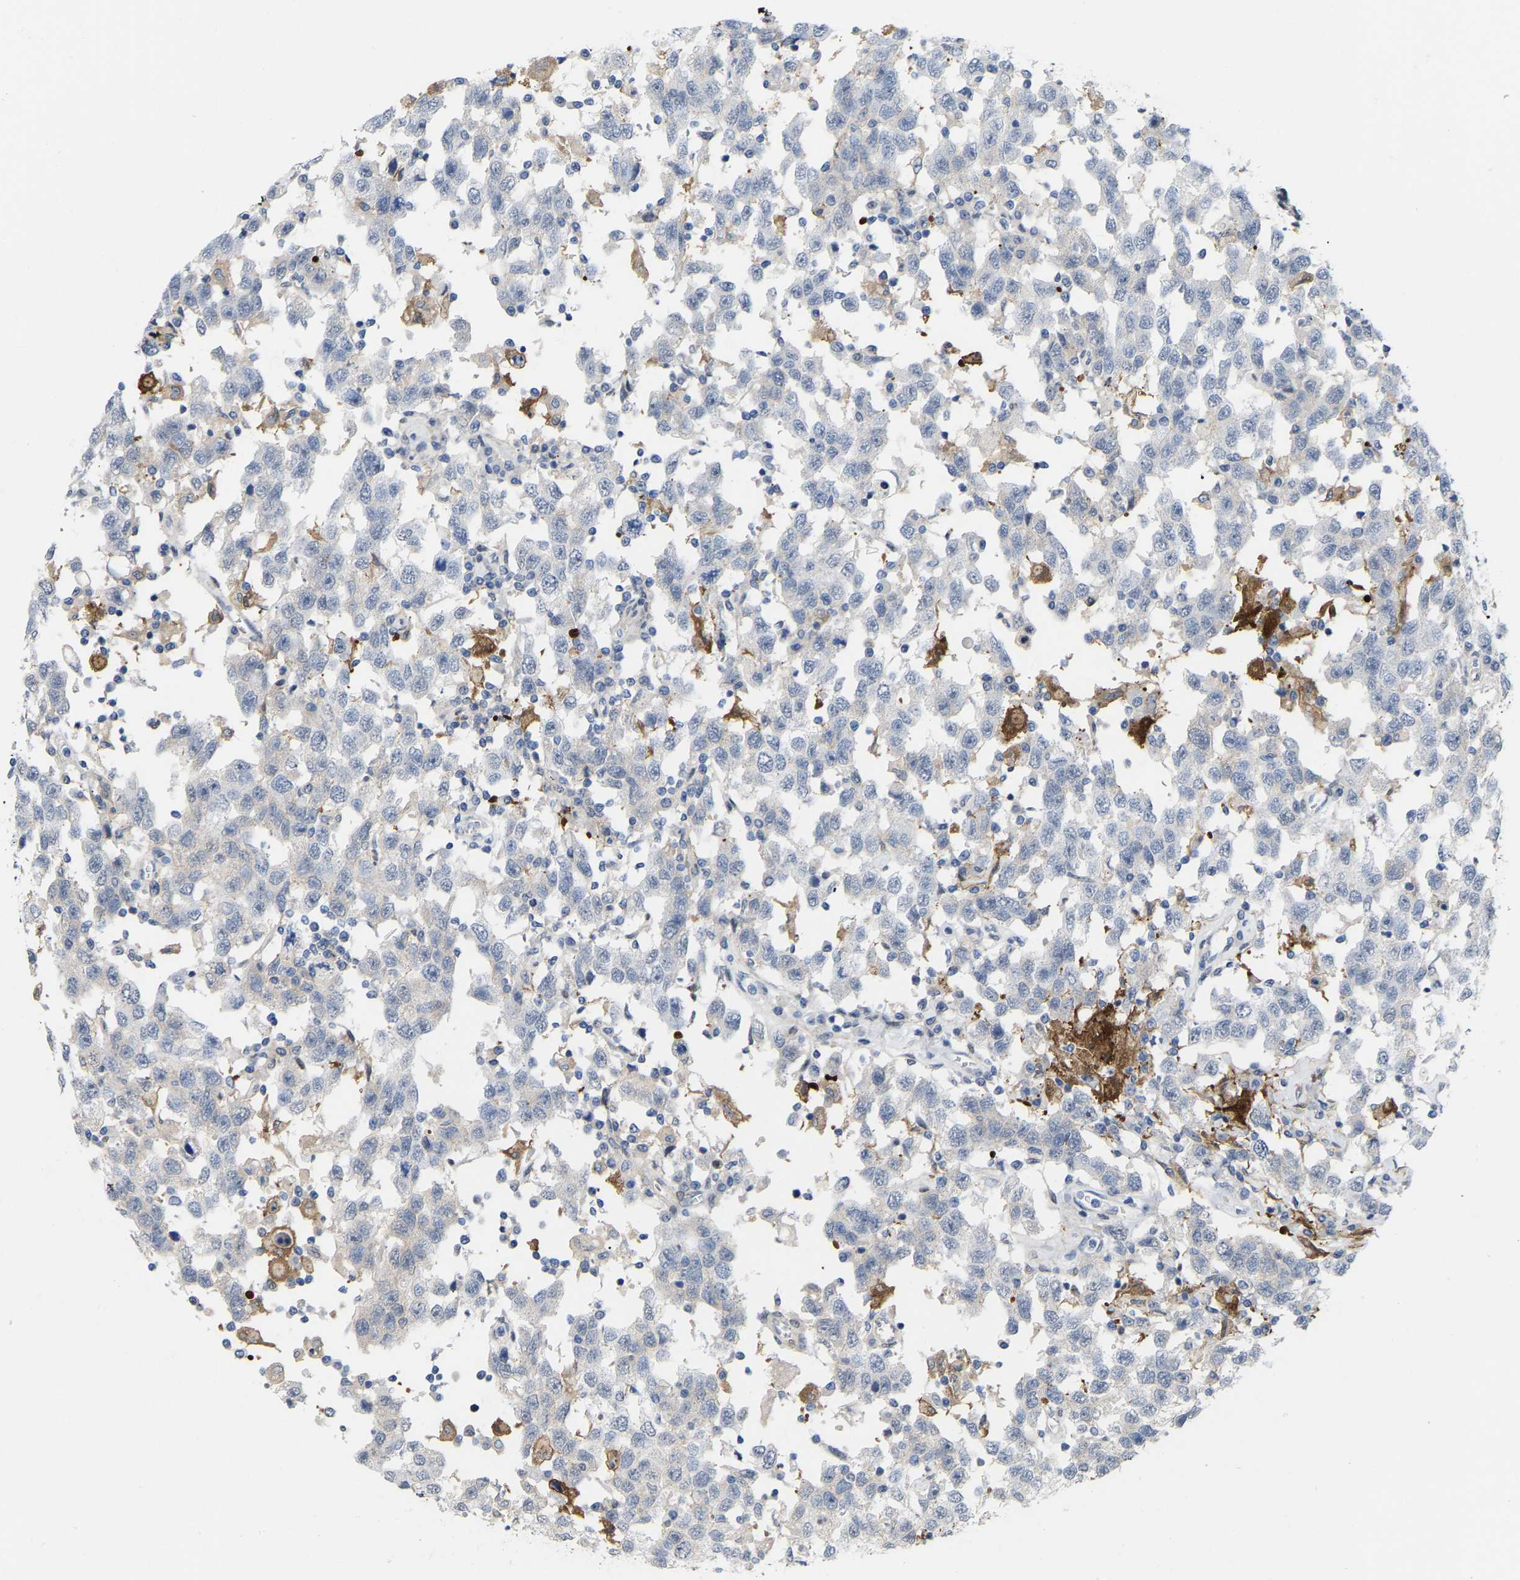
{"staining": {"intensity": "negative", "quantity": "none", "location": "none"}, "tissue": "testis cancer", "cell_type": "Tumor cells", "image_type": "cancer", "snomed": [{"axis": "morphology", "description": "Seminoma, NOS"}, {"axis": "topography", "description": "Testis"}], "caption": "Immunohistochemistry histopathology image of testis cancer (seminoma) stained for a protein (brown), which exhibits no positivity in tumor cells.", "gene": "ABTB2", "patient": {"sex": "male", "age": 41}}